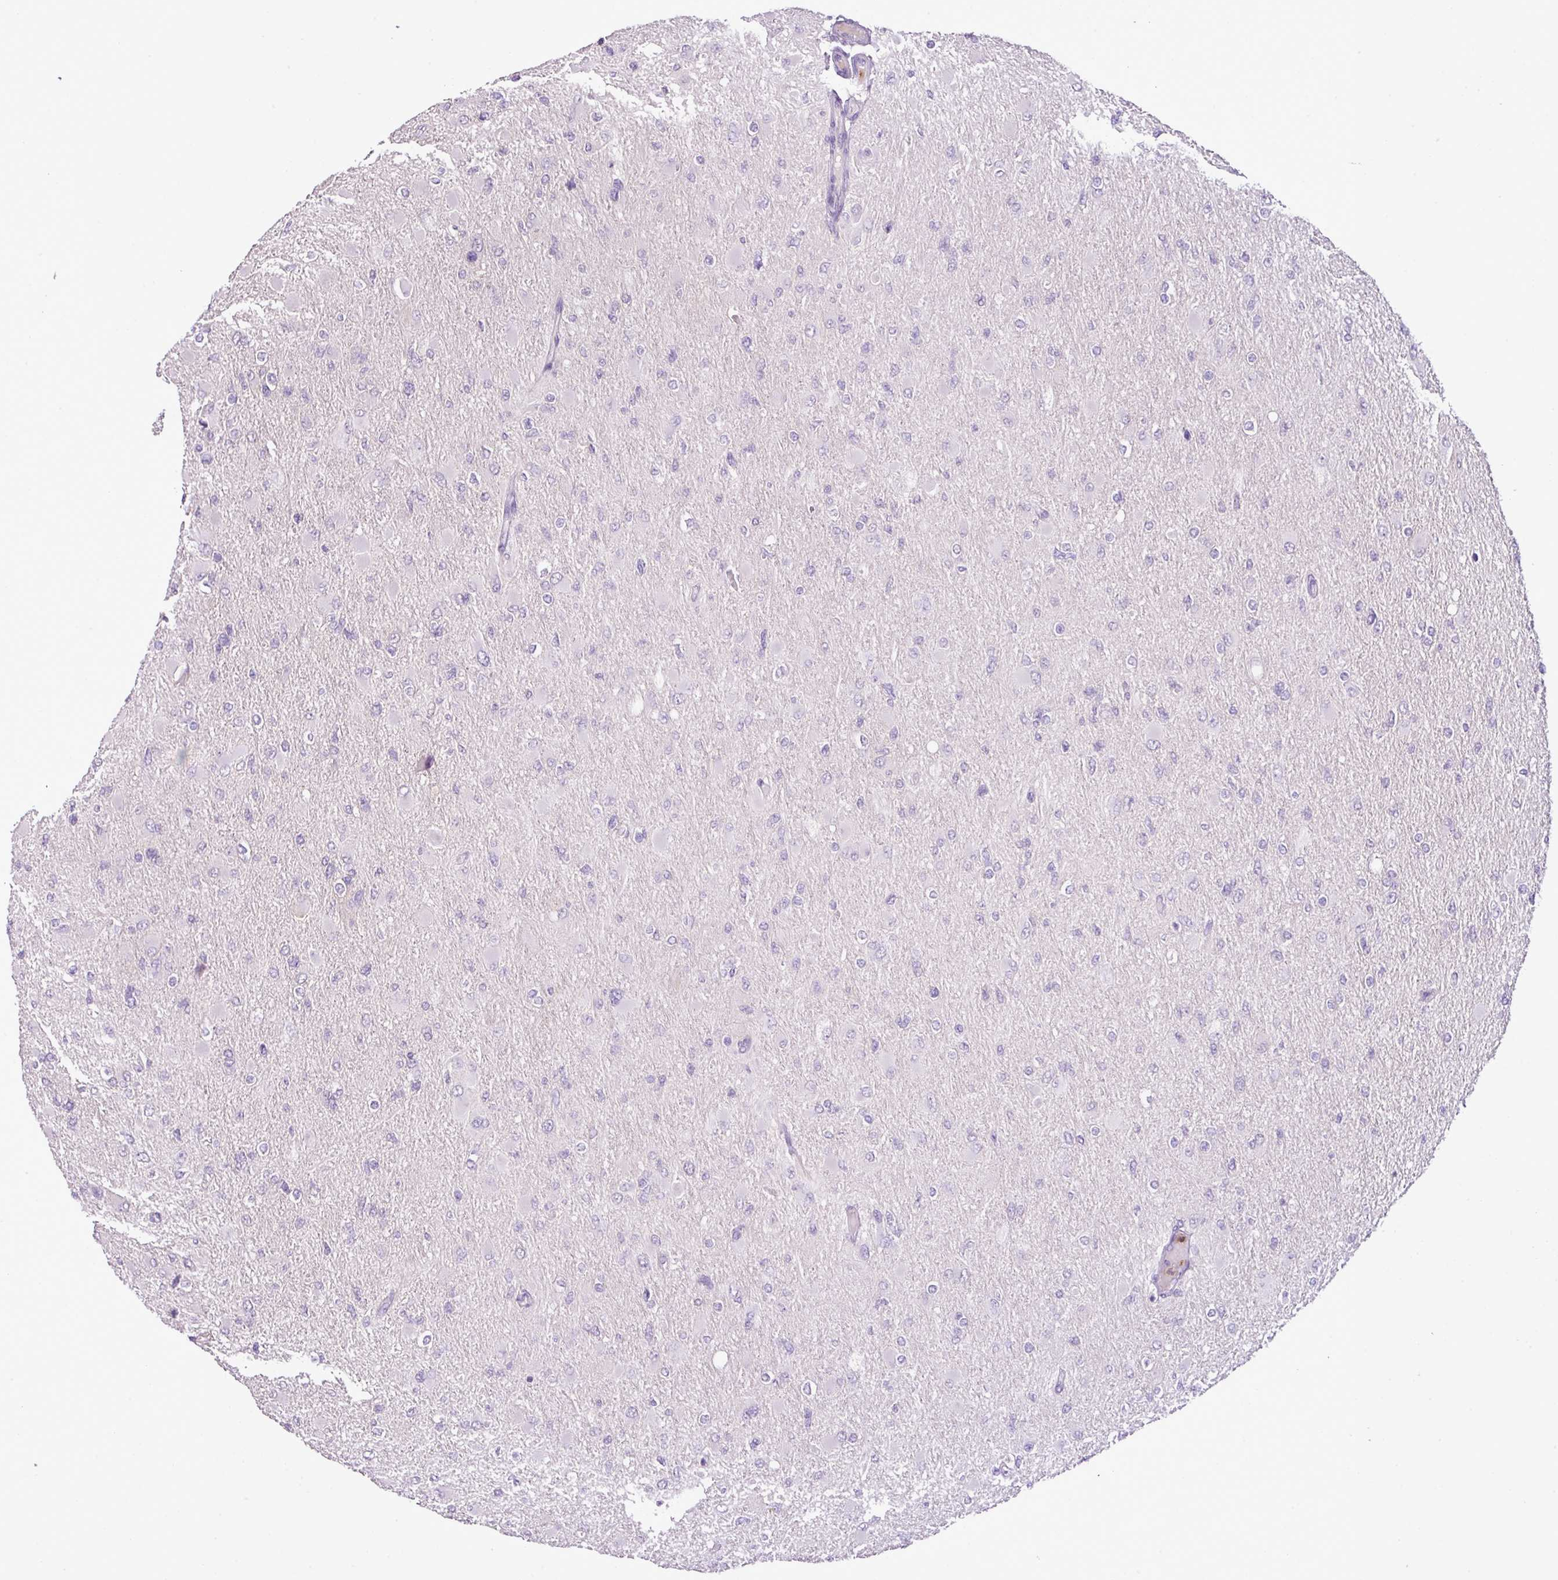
{"staining": {"intensity": "negative", "quantity": "none", "location": "none"}, "tissue": "glioma", "cell_type": "Tumor cells", "image_type": "cancer", "snomed": [{"axis": "morphology", "description": "Glioma, malignant, High grade"}, {"axis": "topography", "description": "Cerebral cortex"}], "caption": "High magnification brightfield microscopy of glioma stained with DAB (3,3'-diaminobenzidine) (brown) and counterstained with hematoxylin (blue): tumor cells show no significant staining.", "gene": "HTR3E", "patient": {"sex": "female", "age": 36}}